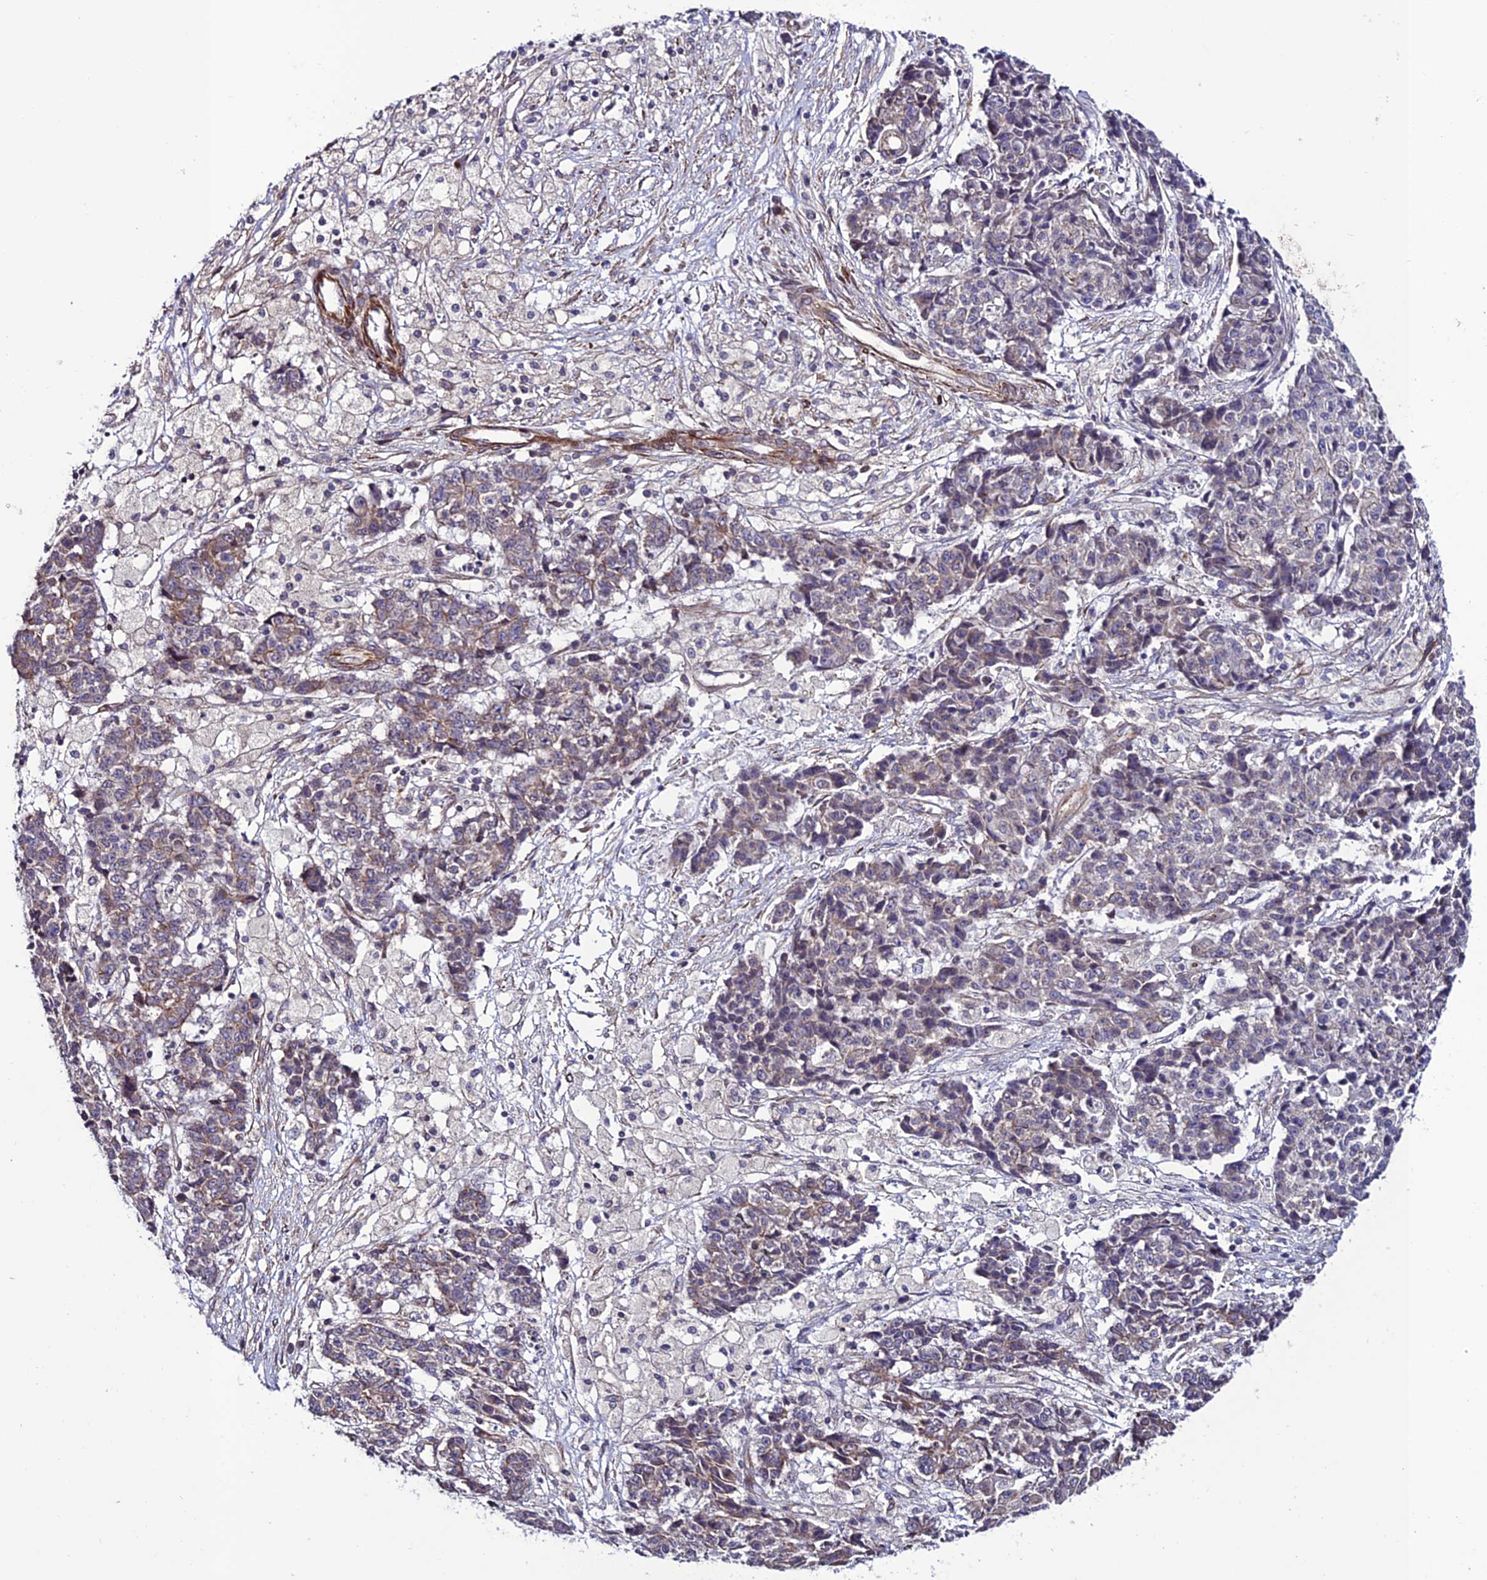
{"staining": {"intensity": "weak", "quantity": "<25%", "location": "cytoplasmic/membranous"}, "tissue": "ovarian cancer", "cell_type": "Tumor cells", "image_type": "cancer", "snomed": [{"axis": "morphology", "description": "Carcinoma, endometroid"}, {"axis": "topography", "description": "Ovary"}], "caption": "DAB immunohistochemical staining of ovarian cancer exhibits no significant positivity in tumor cells. (Brightfield microscopy of DAB IHC at high magnification).", "gene": "TNIP3", "patient": {"sex": "female", "age": 42}}